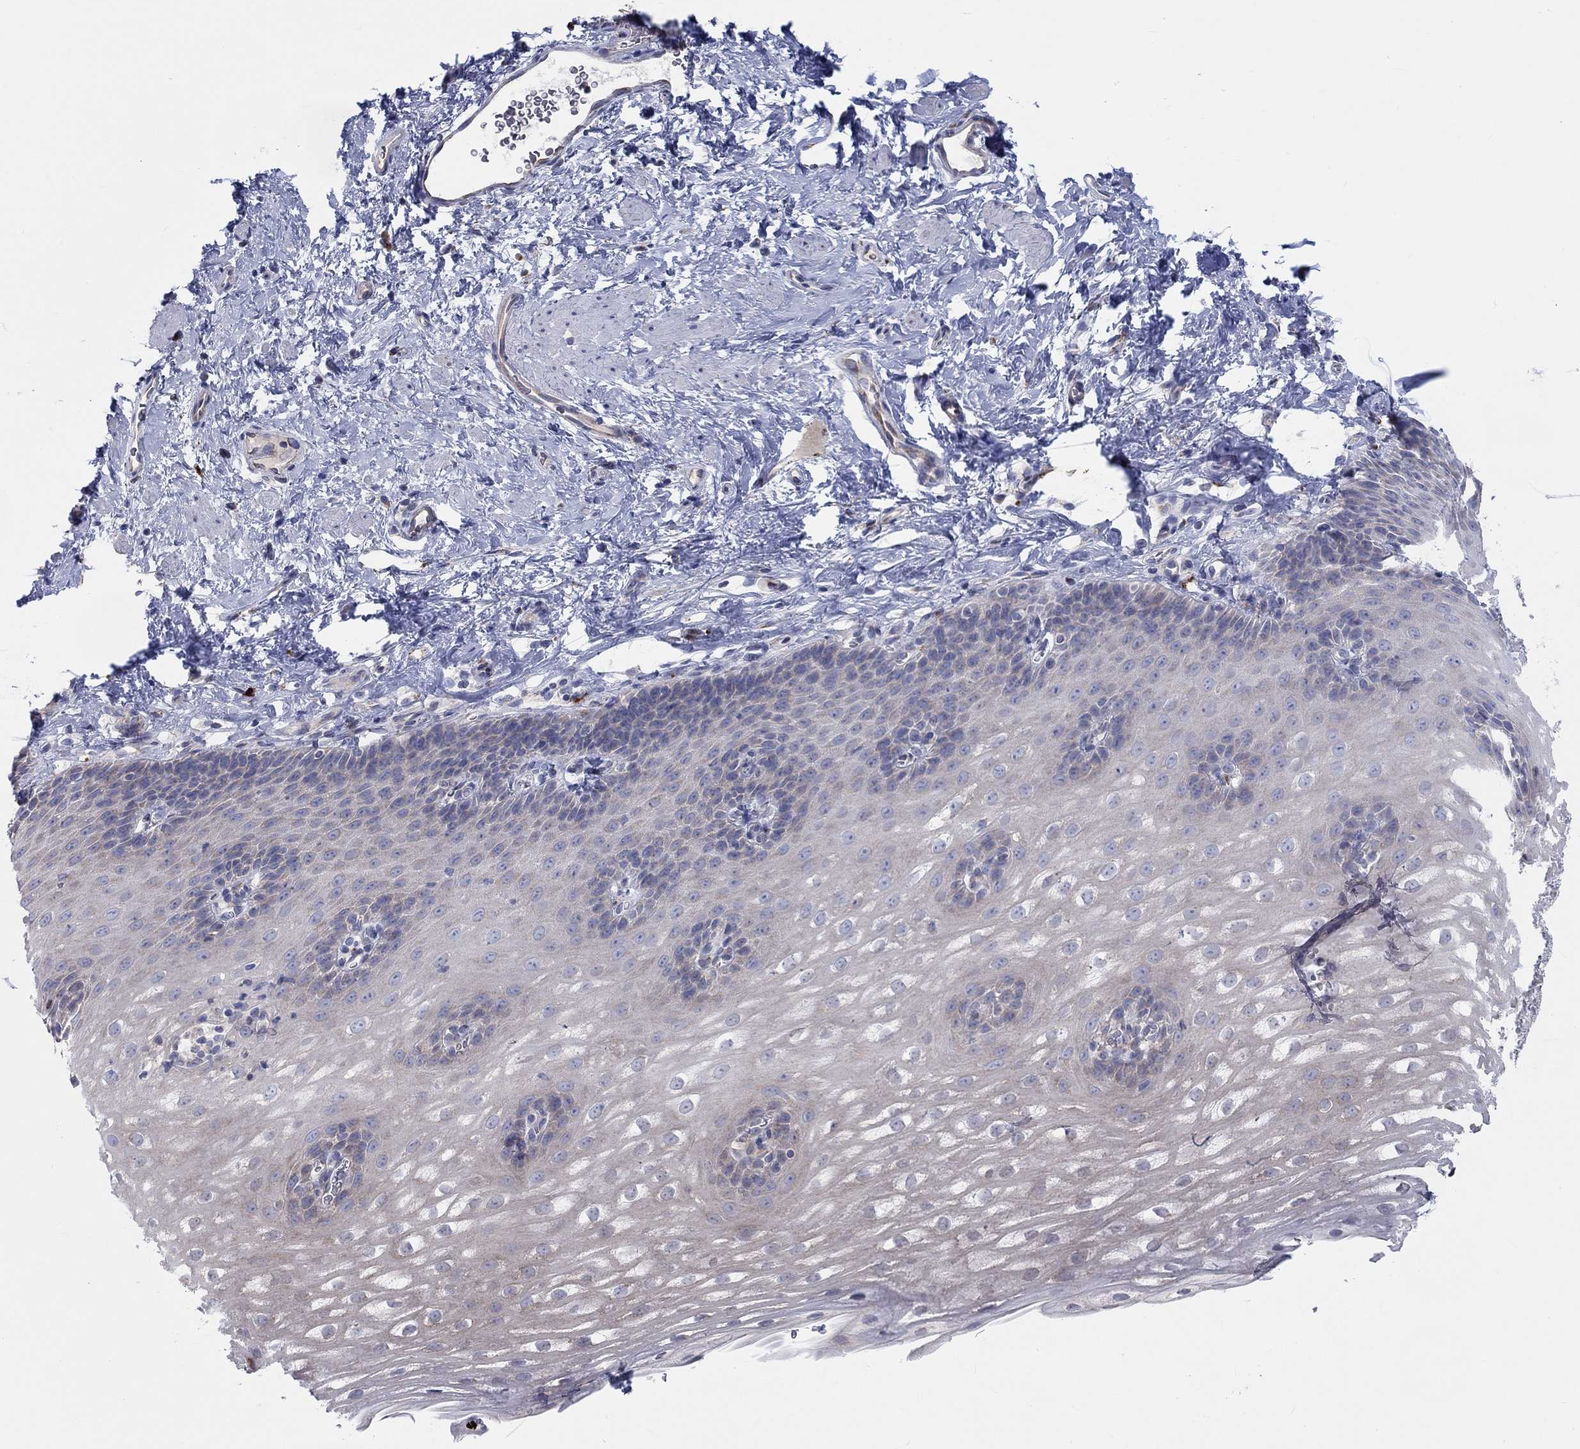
{"staining": {"intensity": "negative", "quantity": "none", "location": "none"}, "tissue": "esophagus", "cell_type": "Squamous epithelial cells", "image_type": "normal", "snomed": [{"axis": "morphology", "description": "Normal tissue, NOS"}, {"axis": "topography", "description": "Esophagus"}], "caption": "IHC micrograph of benign esophagus stained for a protein (brown), which displays no staining in squamous epithelial cells.", "gene": "BCO2", "patient": {"sex": "male", "age": 64}}